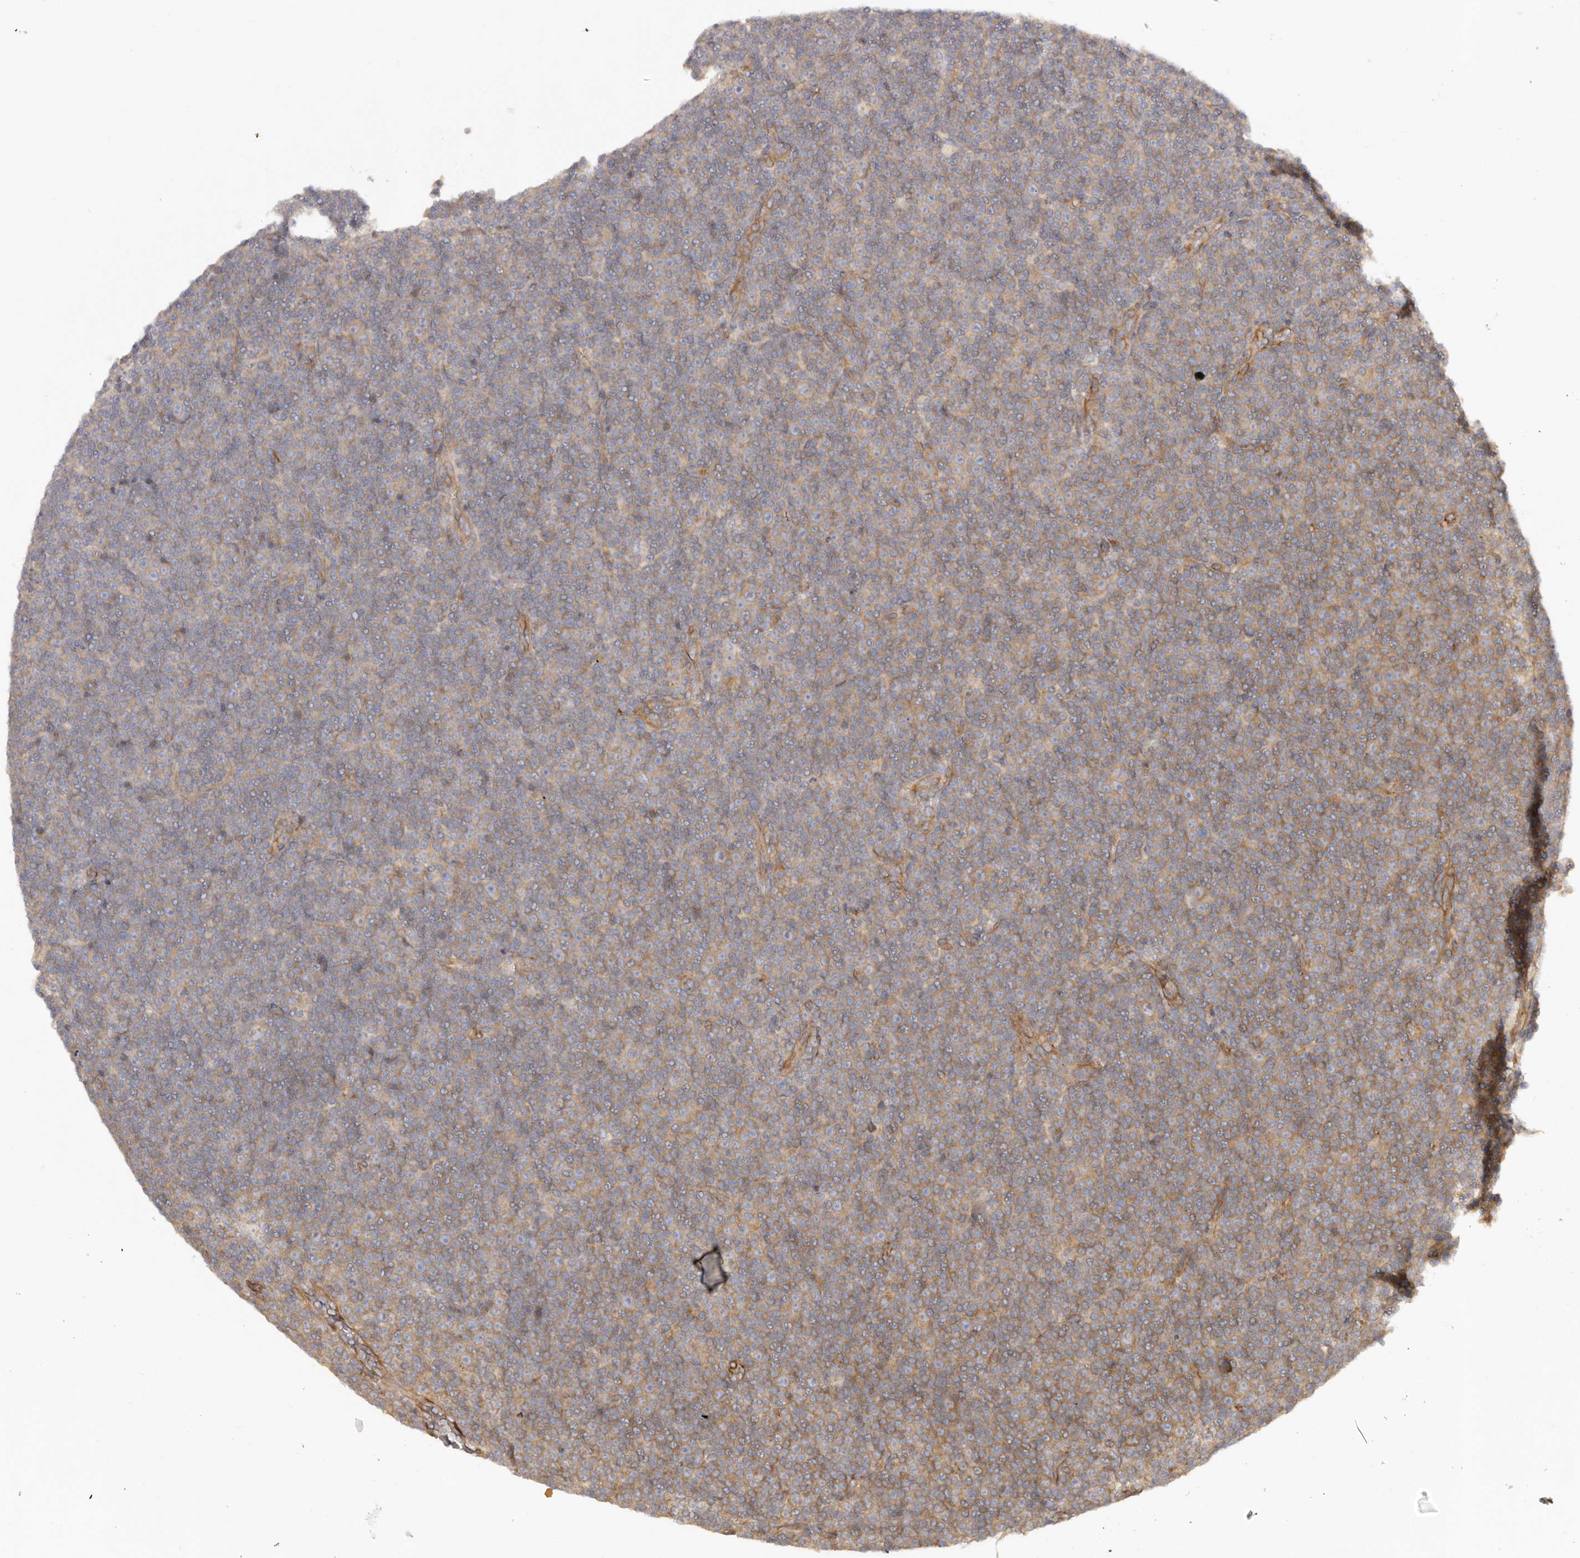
{"staining": {"intensity": "weak", "quantity": "25%-75%", "location": "cytoplasmic/membranous"}, "tissue": "lymphoma", "cell_type": "Tumor cells", "image_type": "cancer", "snomed": [{"axis": "morphology", "description": "Malignant lymphoma, non-Hodgkin's type, Low grade"}, {"axis": "topography", "description": "Lymph node"}], "caption": "Weak cytoplasmic/membranous protein staining is seen in about 25%-75% of tumor cells in lymphoma.", "gene": "RPS6", "patient": {"sex": "female", "age": 67}}